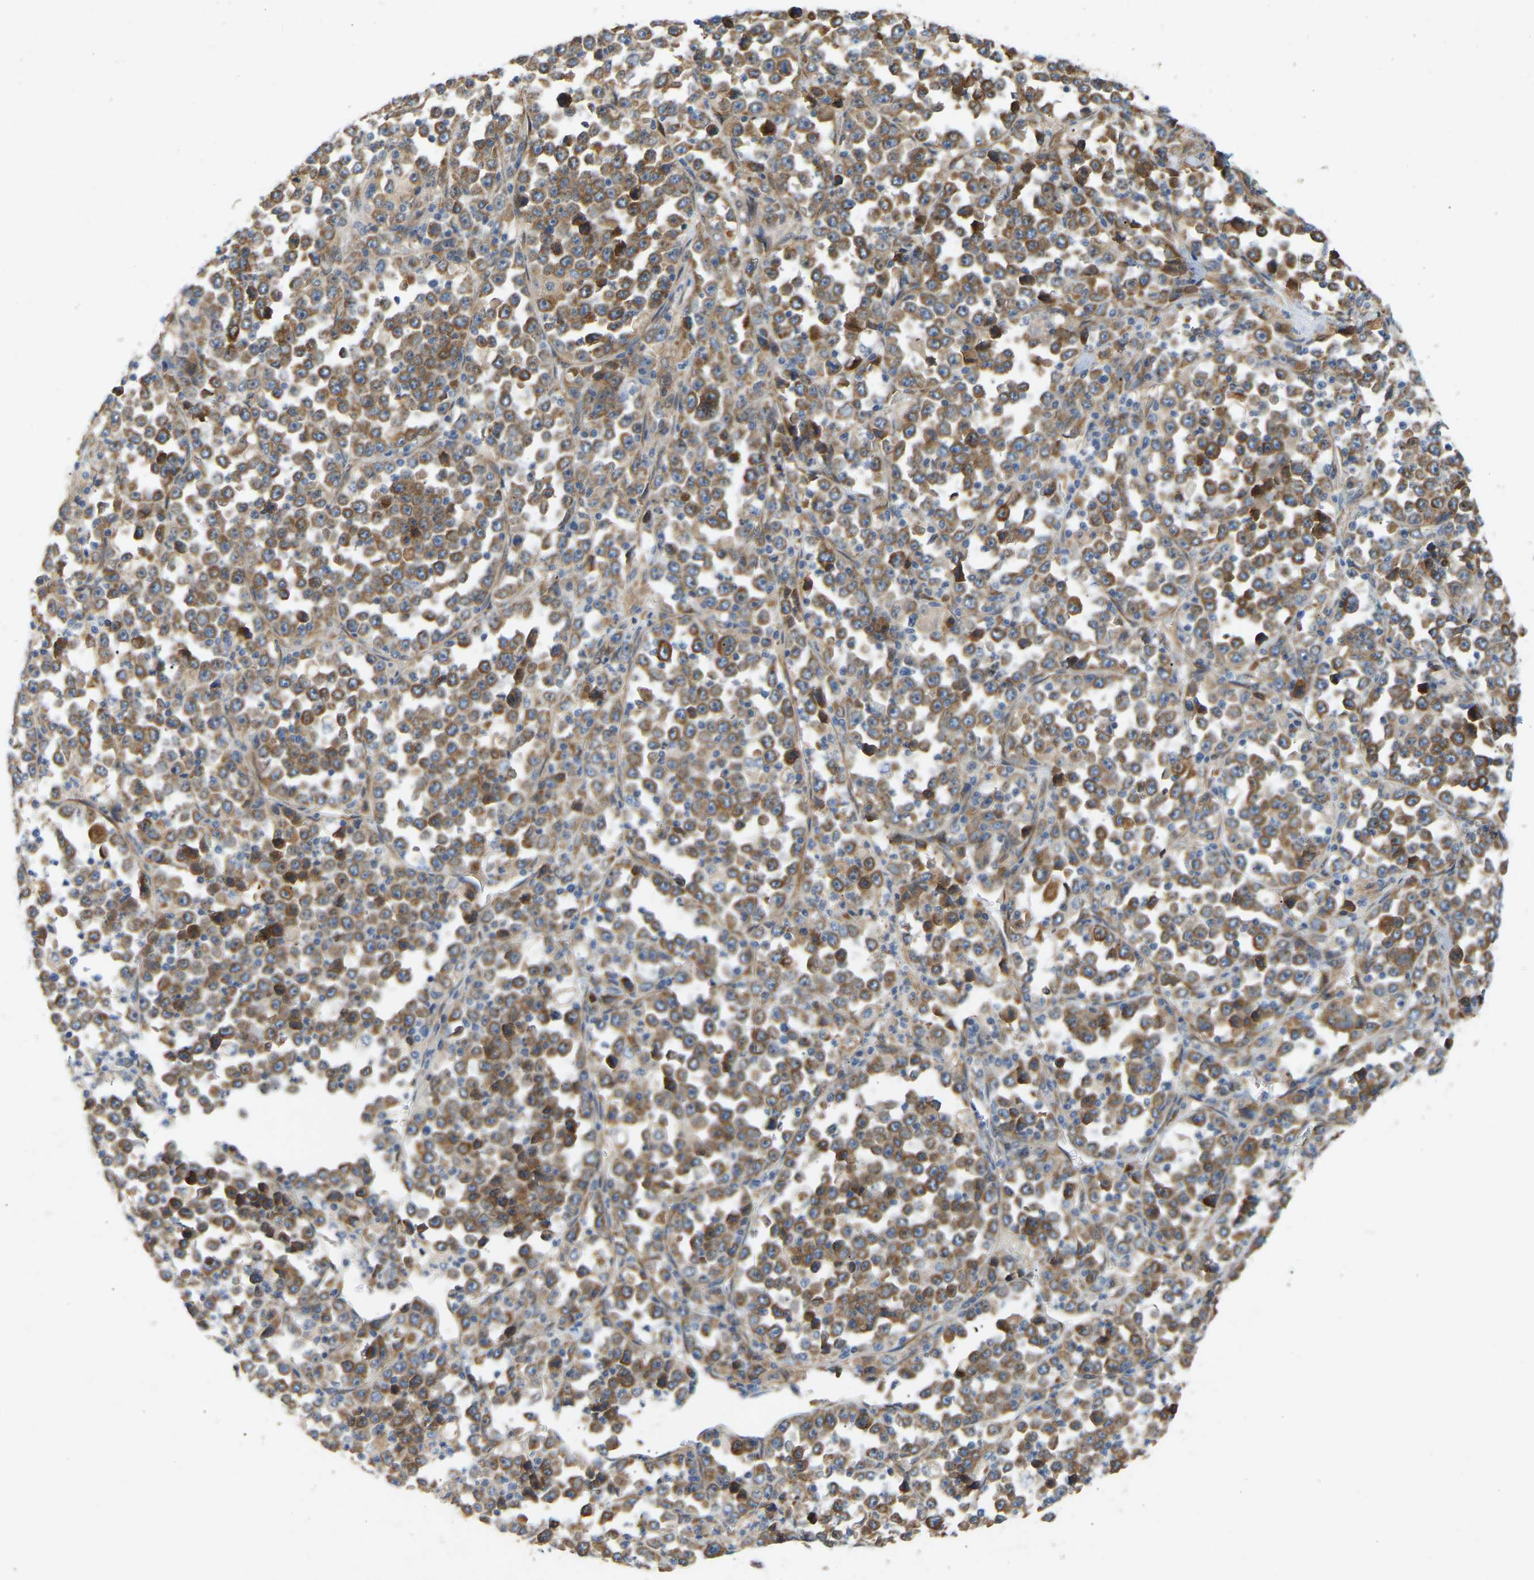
{"staining": {"intensity": "moderate", "quantity": ">75%", "location": "cytoplasmic/membranous"}, "tissue": "stomach cancer", "cell_type": "Tumor cells", "image_type": "cancer", "snomed": [{"axis": "morphology", "description": "Normal tissue, NOS"}, {"axis": "morphology", "description": "Adenocarcinoma, NOS"}, {"axis": "topography", "description": "Stomach, upper"}, {"axis": "topography", "description": "Stomach"}], "caption": "A micrograph of adenocarcinoma (stomach) stained for a protein displays moderate cytoplasmic/membranous brown staining in tumor cells. The staining was performed using DAB to visualize the protein expression in brown, while the nuclei were stained in blue with hematoxylin (Magnification: 20x).", "gene": "PTCD1", "patient": {"sex": "male", "age": 59}}